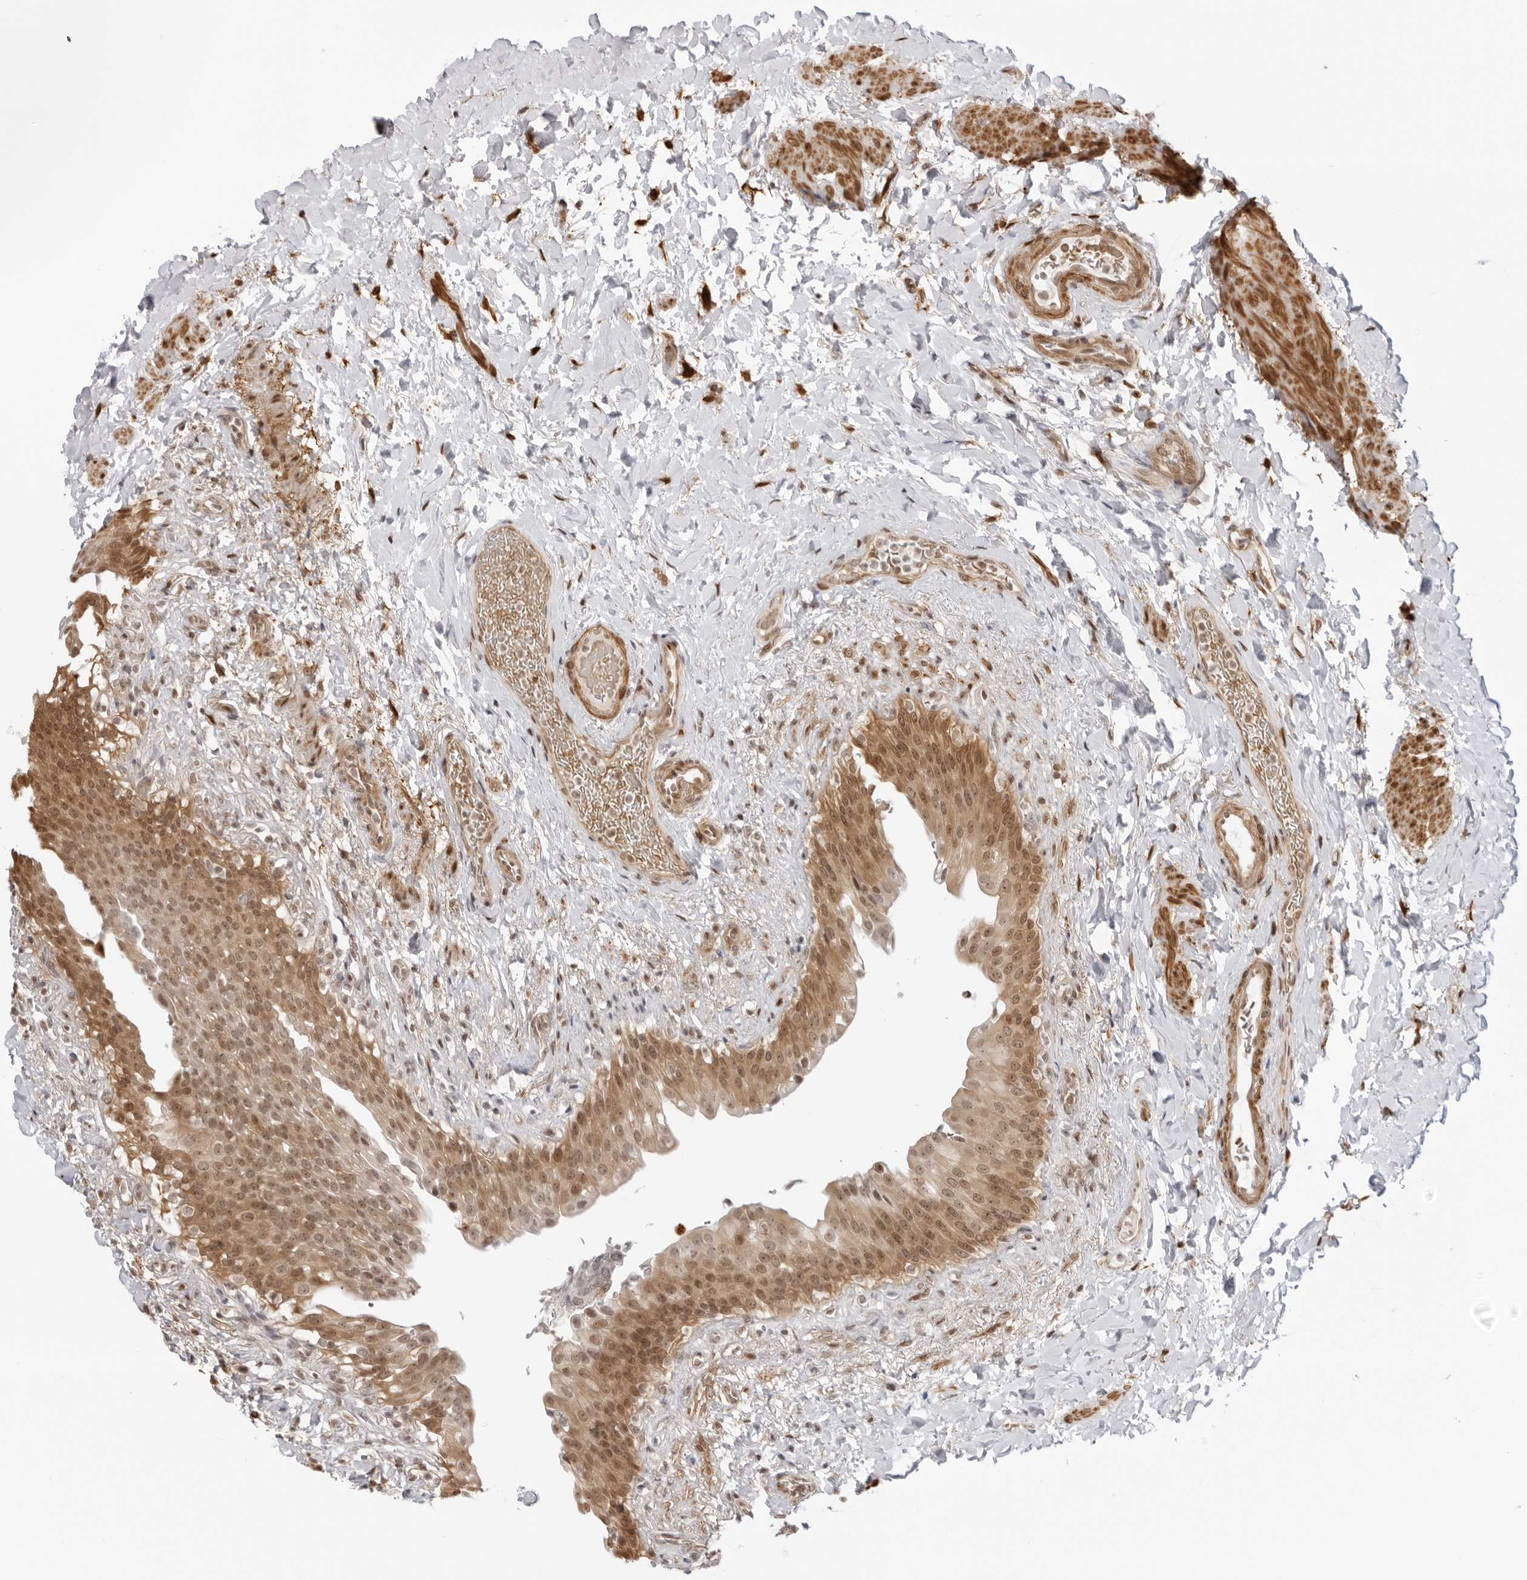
{"staining": {"intensity": "moderate", "quantity": ">75%", "location": "cytoplasmic/membranous,nuclear"}, "tissue": "urinary bladder", "cell_type": "Urothelial cells", "image_type": "normal", "snomed": [{"axis": "morphology", "description": "Normal tissue, NOS"}, {"axis": "topography", "description": "Urinary bladder"}], "caption": "Protein expression analysis of normal urinary bladder reveals moderate cytoplasmic/membranous,nuclear staining in about >75% of urothelial cells.", "gene": "RNF146", "patient": {"sex": "female", "age": 60}}